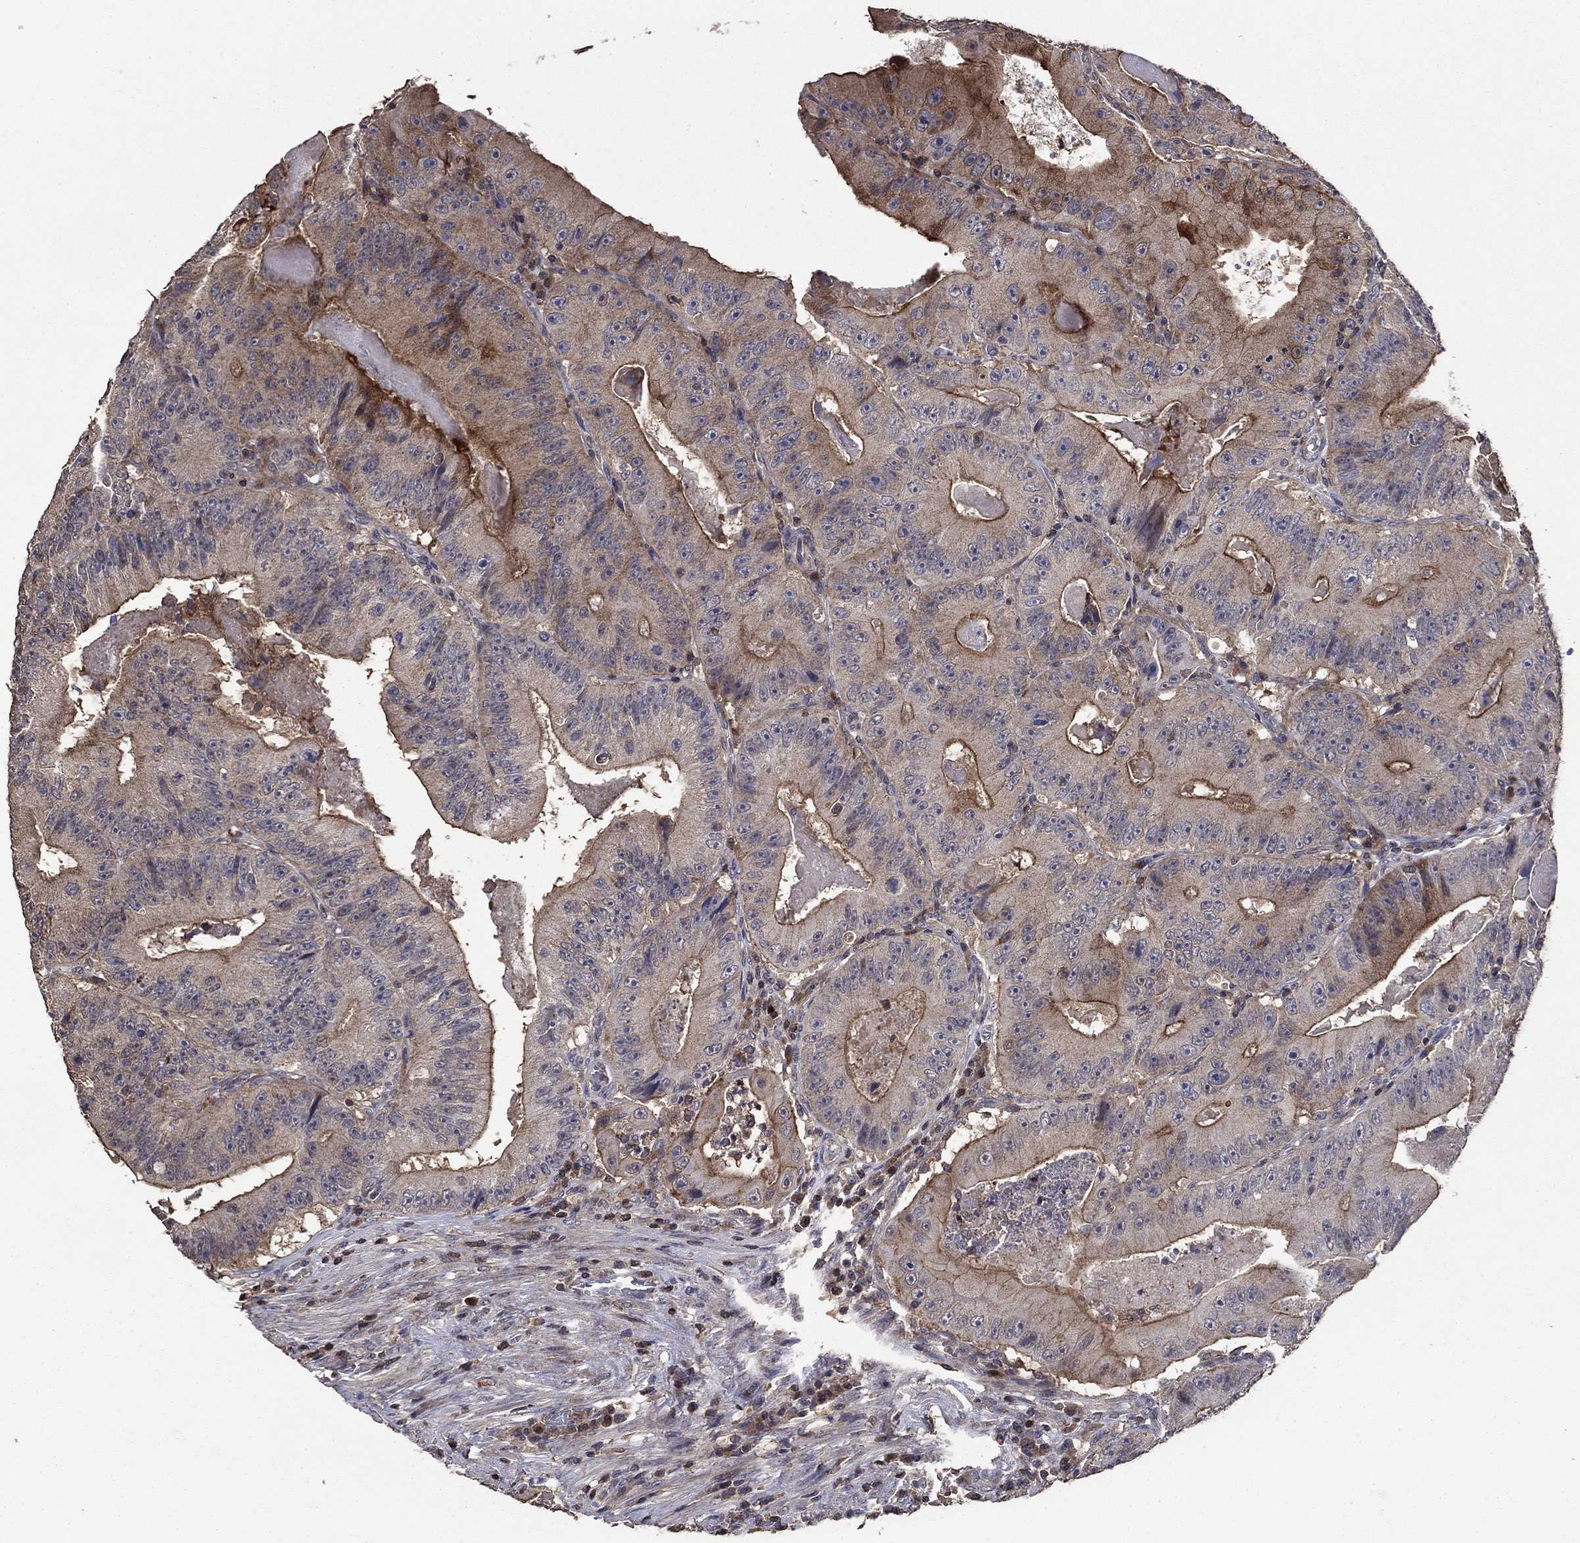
{"staining": {"intensity": "moderate", "quantity": "<25%", "location": "cytoplasmic/membranous"}, "tissue": "colorectal cancer", "cell_type": "Tumor cells", "image_type": "cancer", "snomed": [{"axis": "morphology", "description": "Adenocarcinoma, NOS"}, {"axis": "topography", "description": "Colon"}], "caption": "Colorectal adenocarcinoma stained with a protein marker exhibits moderate staining in tumor cells.", "gene": "DVL1", "patient": {"sex": "female", "age": 86}}